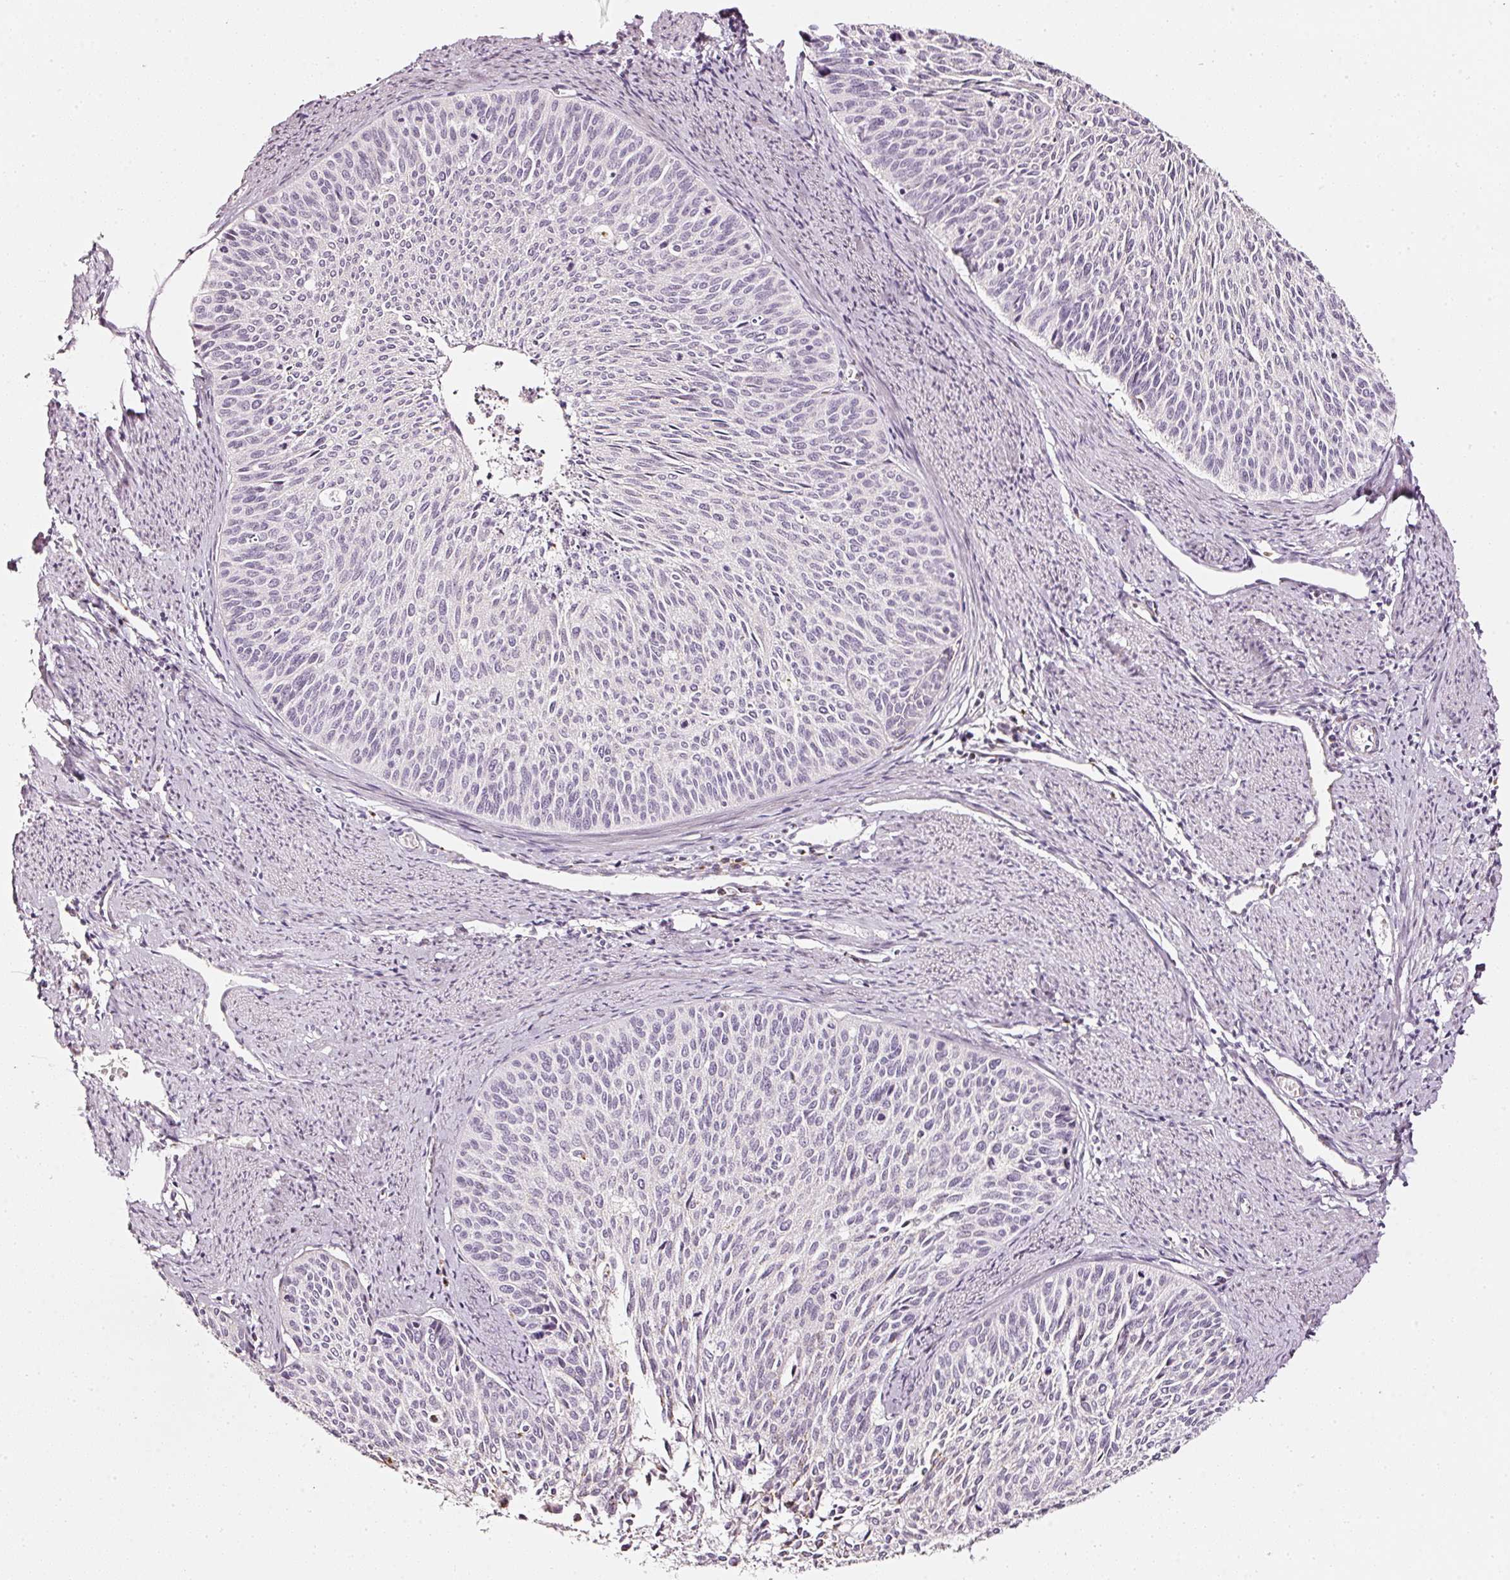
{"staining": {"intensity": "negative", "quantity": "none", "location": "none"}, "tissue": "cervical cancer", "cell_type": "Tumor cells", "image_type": "cancer", "snomed": [{"axis": "morphology", "description": "Squamous cell carcinoma, NOS"}, {"axis": "topography", "description": "Cervix"}], "caption": "This photomicrograph is of cervical cancer stained with IHC to label a protein in brown with the nuclei are counter-stained blue. There is no expression in tumor cells. (DAB immunohistochemistry visualized using brightfield microscopy, high magnification).", "gene": "SDF4", "patient": {"sex": "female", "age": 55}}